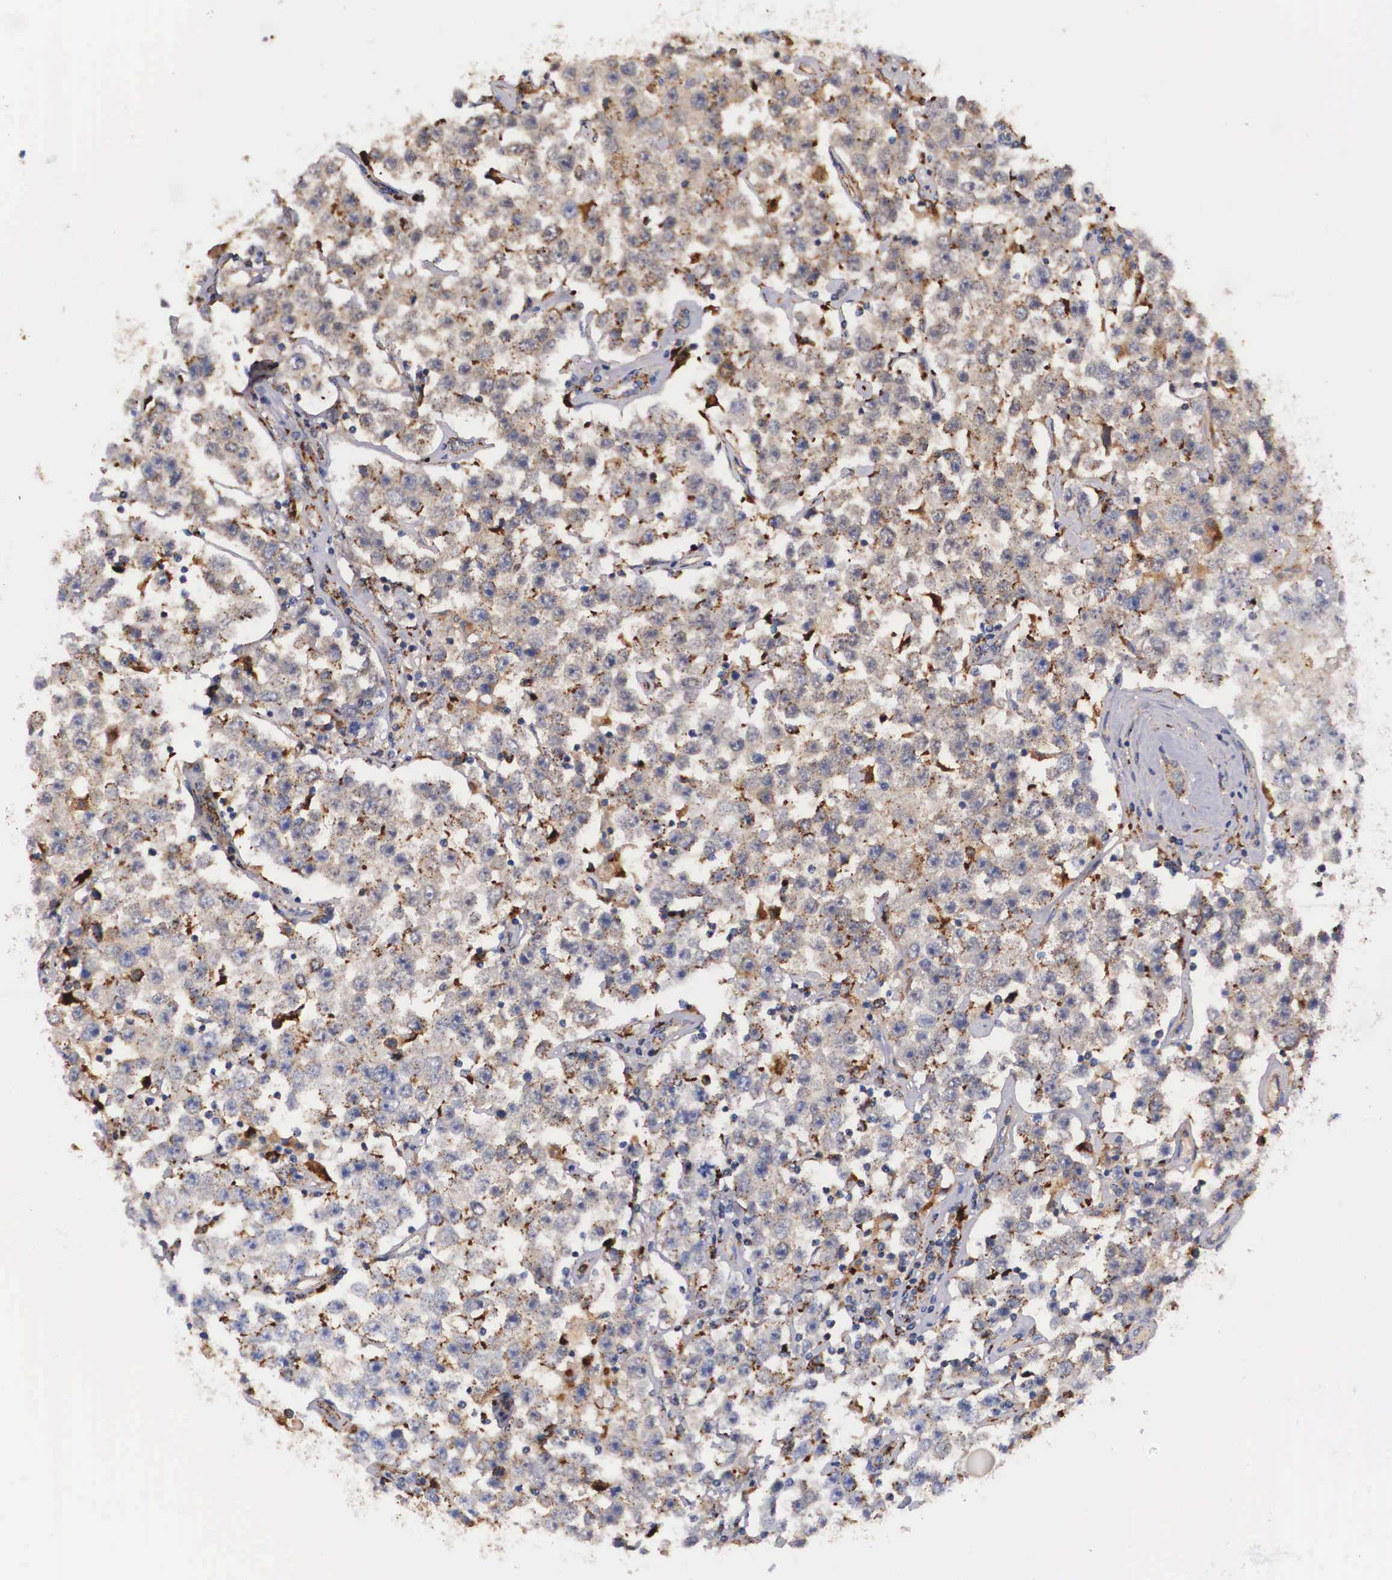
{"staining": {"intensity": "moderate", "quantity": "25%-75%", "location": "cytoplasmic/membranous"}, "tissue": "testis cancer", "cell_type": "Tumor cells", "image_type": "cancer", "snomed": [{"axis": "morphology", "description": "Seminoma, NOS"}, {"axis": "topography", "description": "Testis"}], "caption": "Human testis cancer (seminoma) stained for a protein (brown) demonstrates moderate cytoplasmic/membranous positive expression in approximately 25%-75% of tumor cells.", "gene": "NAGA", "patient": {"sex": "male", "age": 52}}